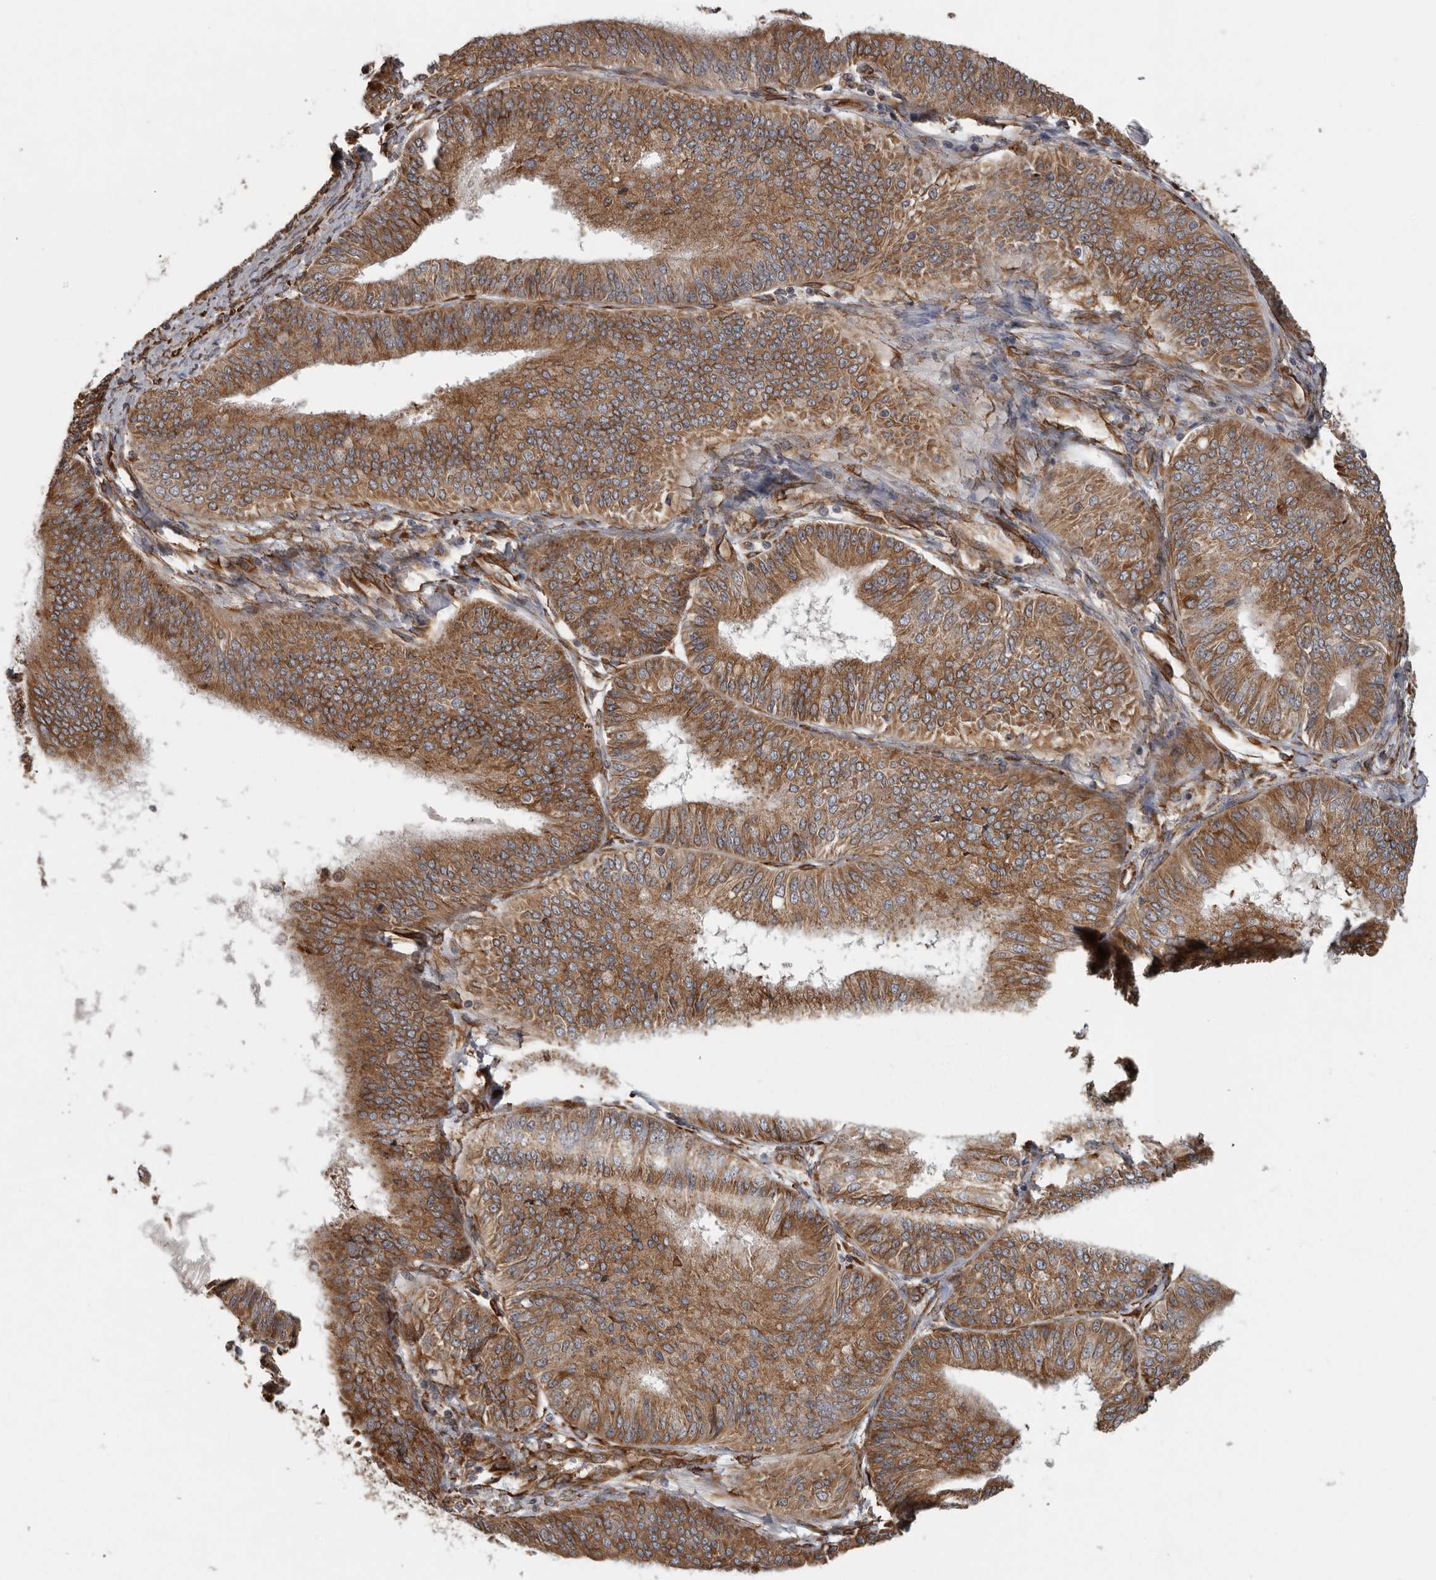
{"staining": {"intensity": "moderate", "quantity": ">75%", "location": "cytoplasmic/membranous"}, "tissue": "endometrial cancer", "cell_type": "Tumor cells", "image_type": "cancer", "snomed": [{"axis": "morphology", "description": "Adenocarcinoma, NOS"}, {"axis": "topography", "description": "Endometrium"}], "caption": "This histopathology image reveals IHC staining of adenocarcinoma (endometrial), with medium moderate cytoplasmic/membranous positivity in approximately >75% of tumor cells.", "gene": "CEP350", "patient": {"sex": "female", "age": 58}}